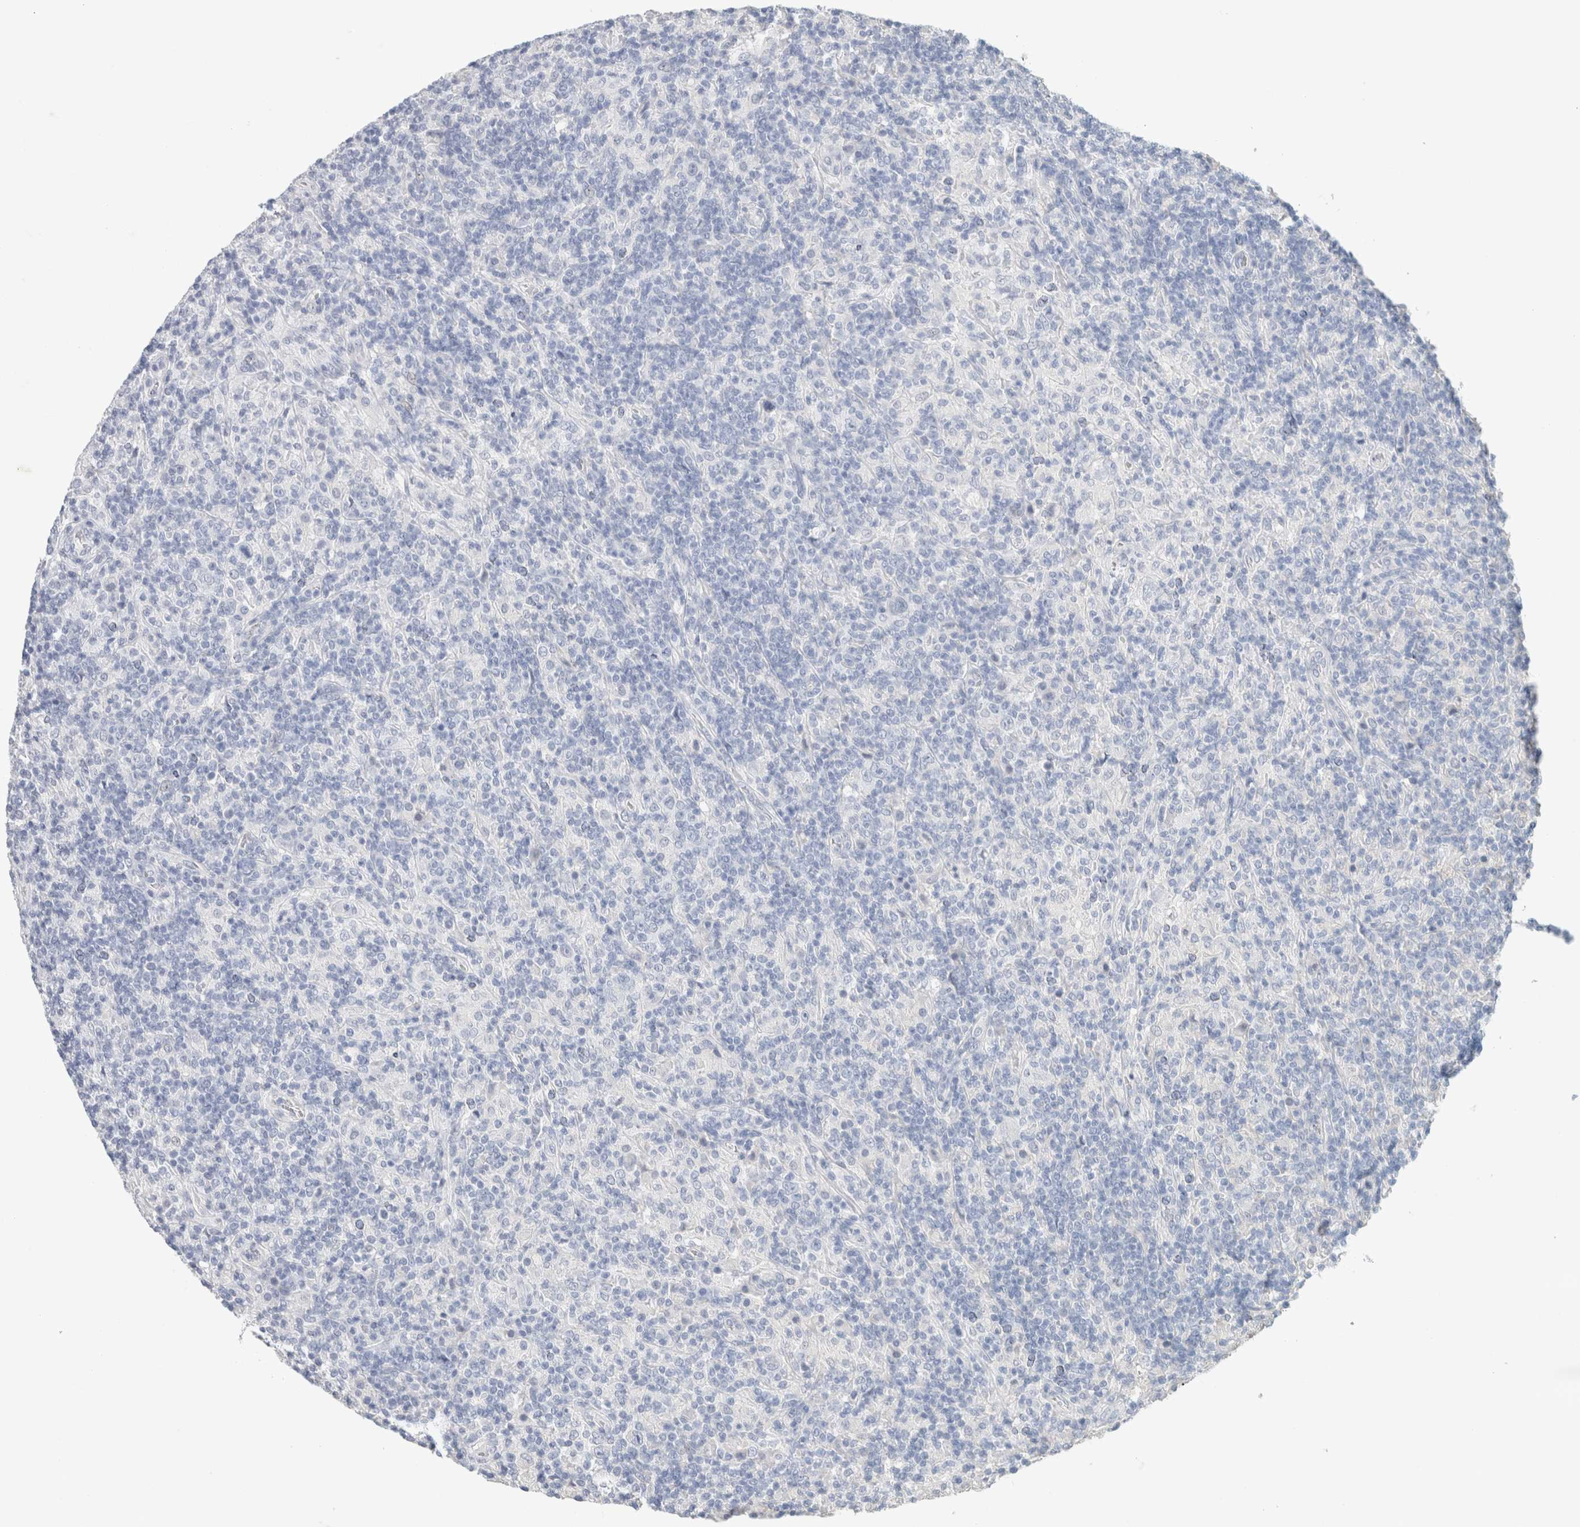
{"staining": {"intensity": "negative", "quantity": "none", "location": "none"}, "tissue": "lymphoma", "cell_type": "Tumor cells", "image_type": "cancer", "snomed": [{"axis": "morphology", "description": "Hodgkin's disease, NOS"}, {"axis": "topography", "description": "Lymph node"}], "caption": "Immunohistochemical staining of human Hodgkin's disease exhibits no significant expression in tumor cells.", "gene": "IL6", "patient": {"sex": "male", "age": 70}}